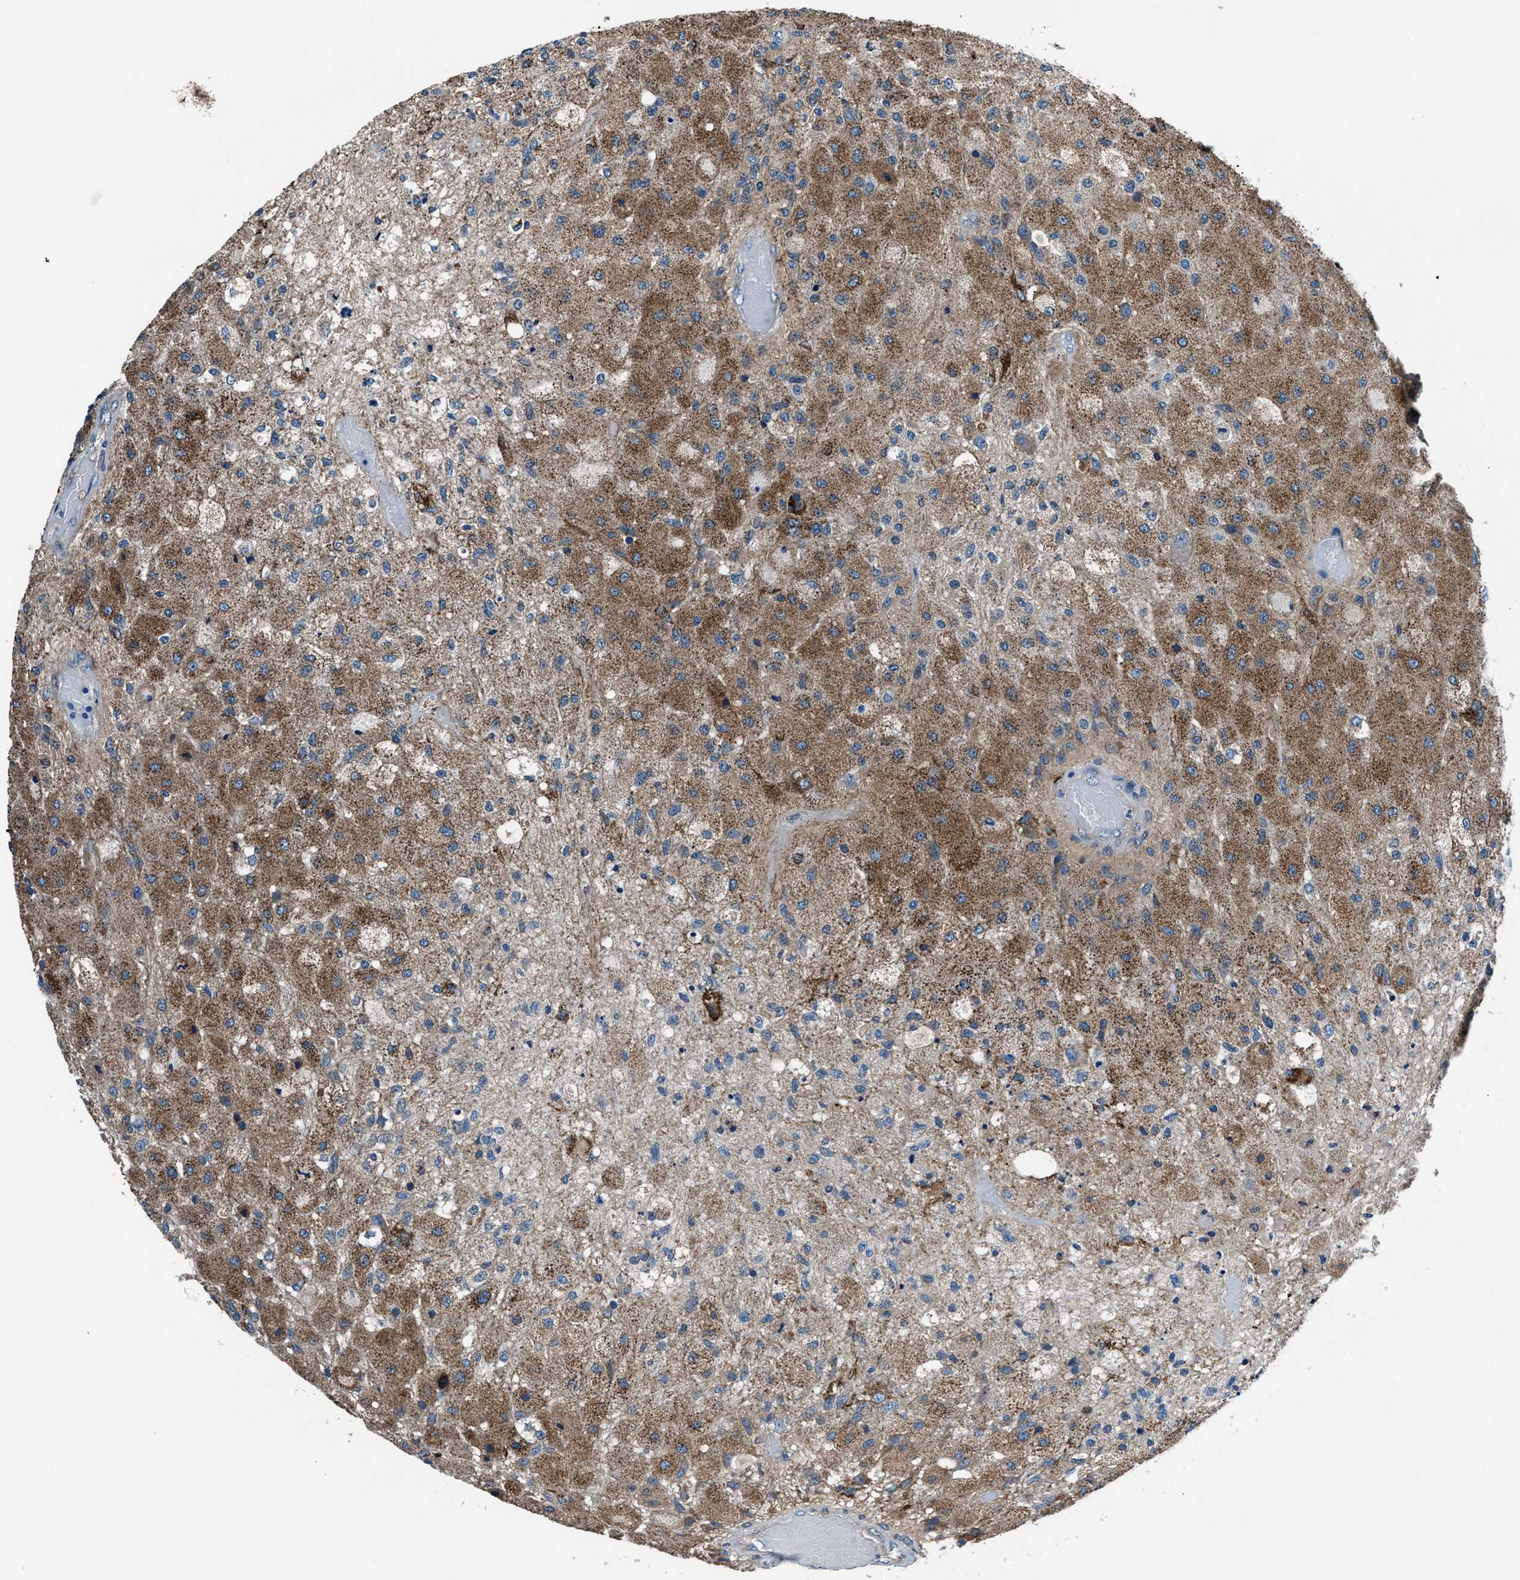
{"staining": {"intensity": "moderate", "quantity": "25%-75%", "location": "cytoplasmic/membranous"}, "tissue": "glioma", "cell_type": "Tumor cells", "image_type": "cancer", "snomed": [{"axis": "morphology", "description": "Normal tissue, NOS"}, {"axis": "morphology", "description": "Glioma, malignant, High grade"}, {"axis": "topography", "description": "Cerebral cortex"}], "caption": "Protein expression by immunohistochemistry demonstrates moderate cytoplasmic/membranous expression in approximately 25%-75% of tumor cells in malignant high-grade glioma.", "gene": "PRTFDC1", "patient": {"sex": "male", "age": 77}}